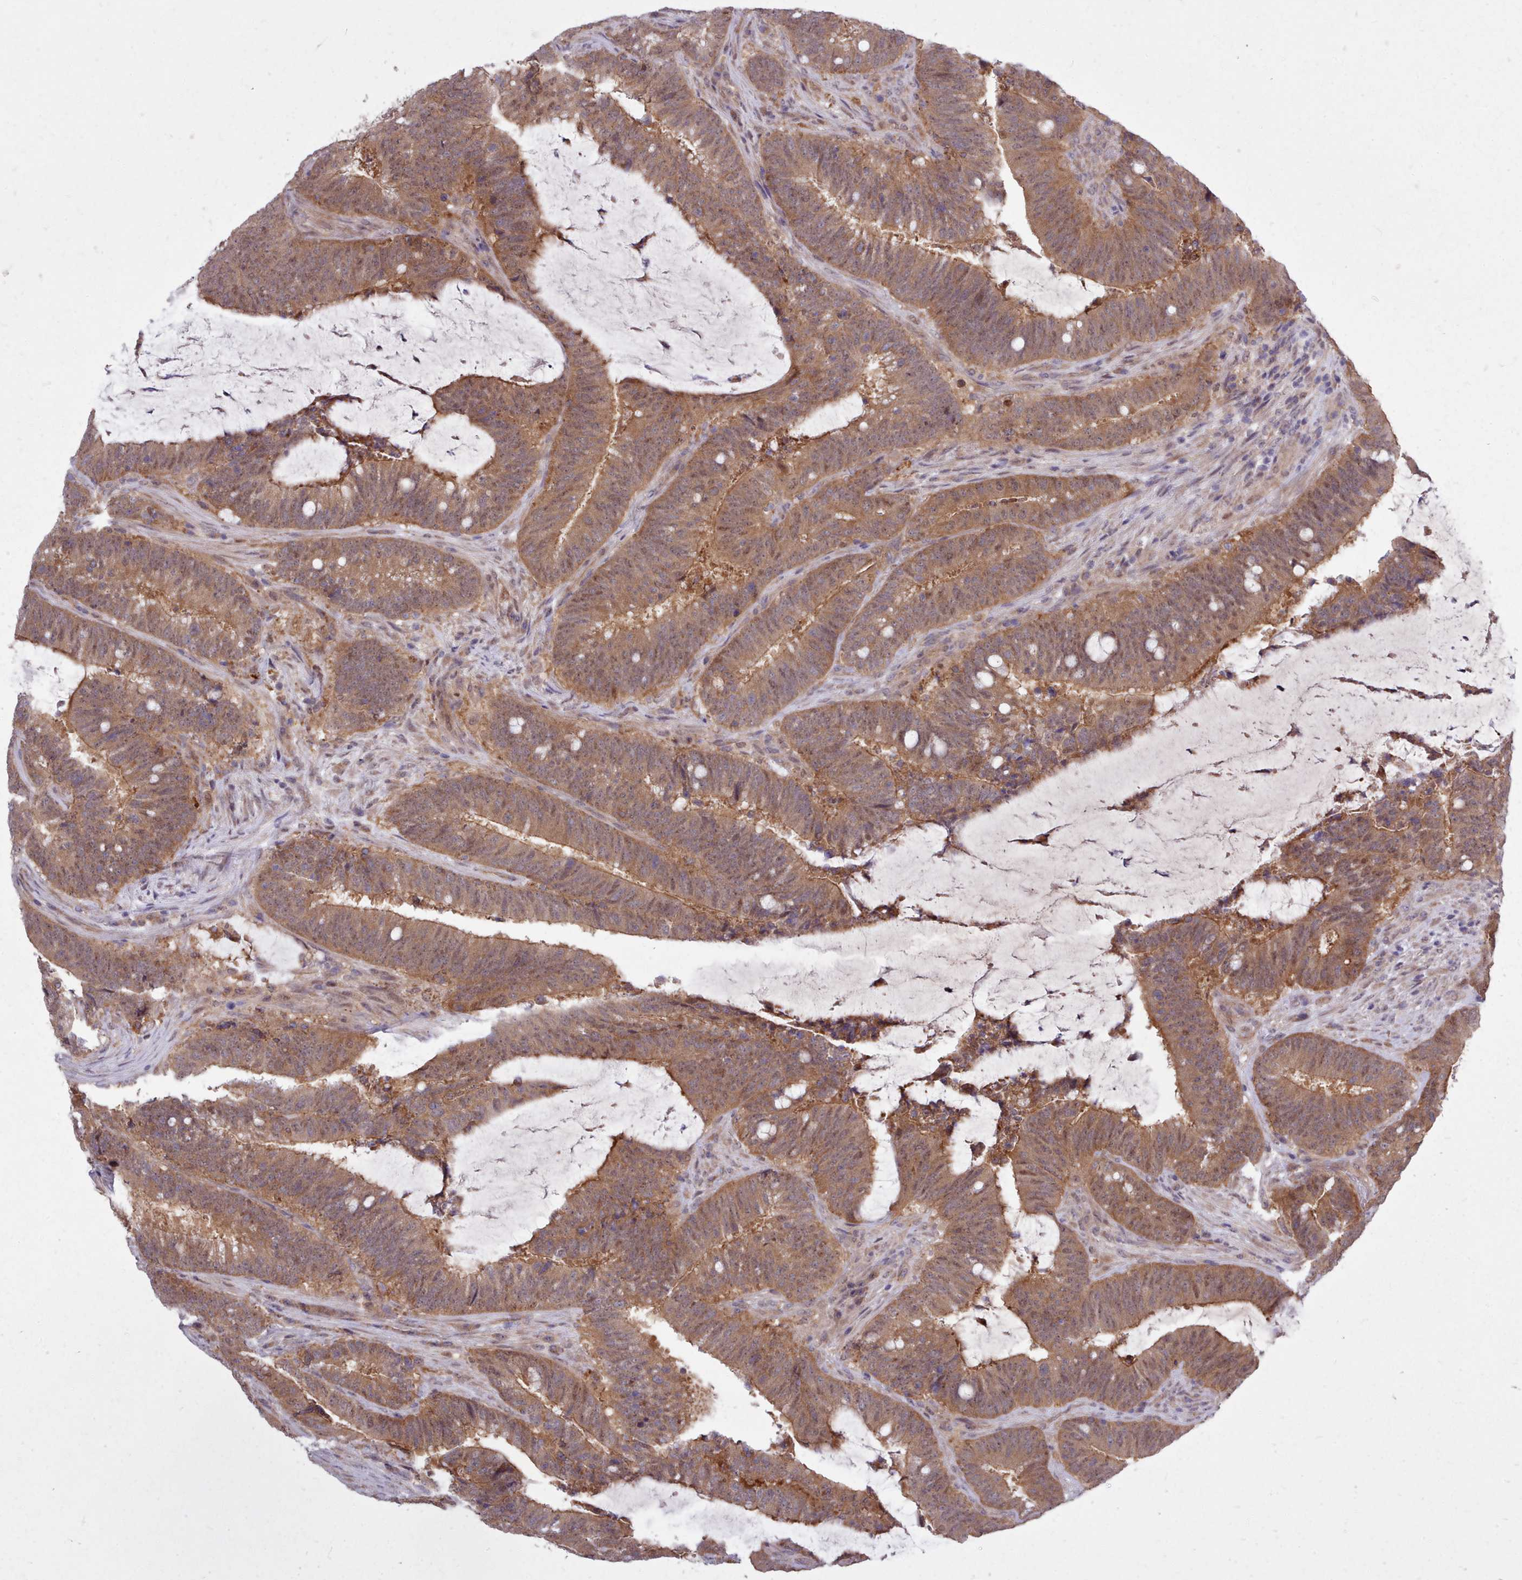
{"staining": {"intensity": "moderate", "quantity": ">75%", "location": "cytoplasmic/membranous"}, "tissue": "colorectal cancer", "cell_type": "Tumor cells", "image_type": "cancer", "snomed": [{"axis": "morphology", "description": "Adenocarcinoma, NOS"}, {"axis": "topography", "description": "Colon"}], "caption": "High-power microscopy captured an immunohistochemistry micrograph of adenocarcinoma (colorectal), revealing moderate cytoplasmic/membranous expression in about >75% of tumor cells.", "gene": "AHCY", "patient": {"sex": "female", "age": 43}}